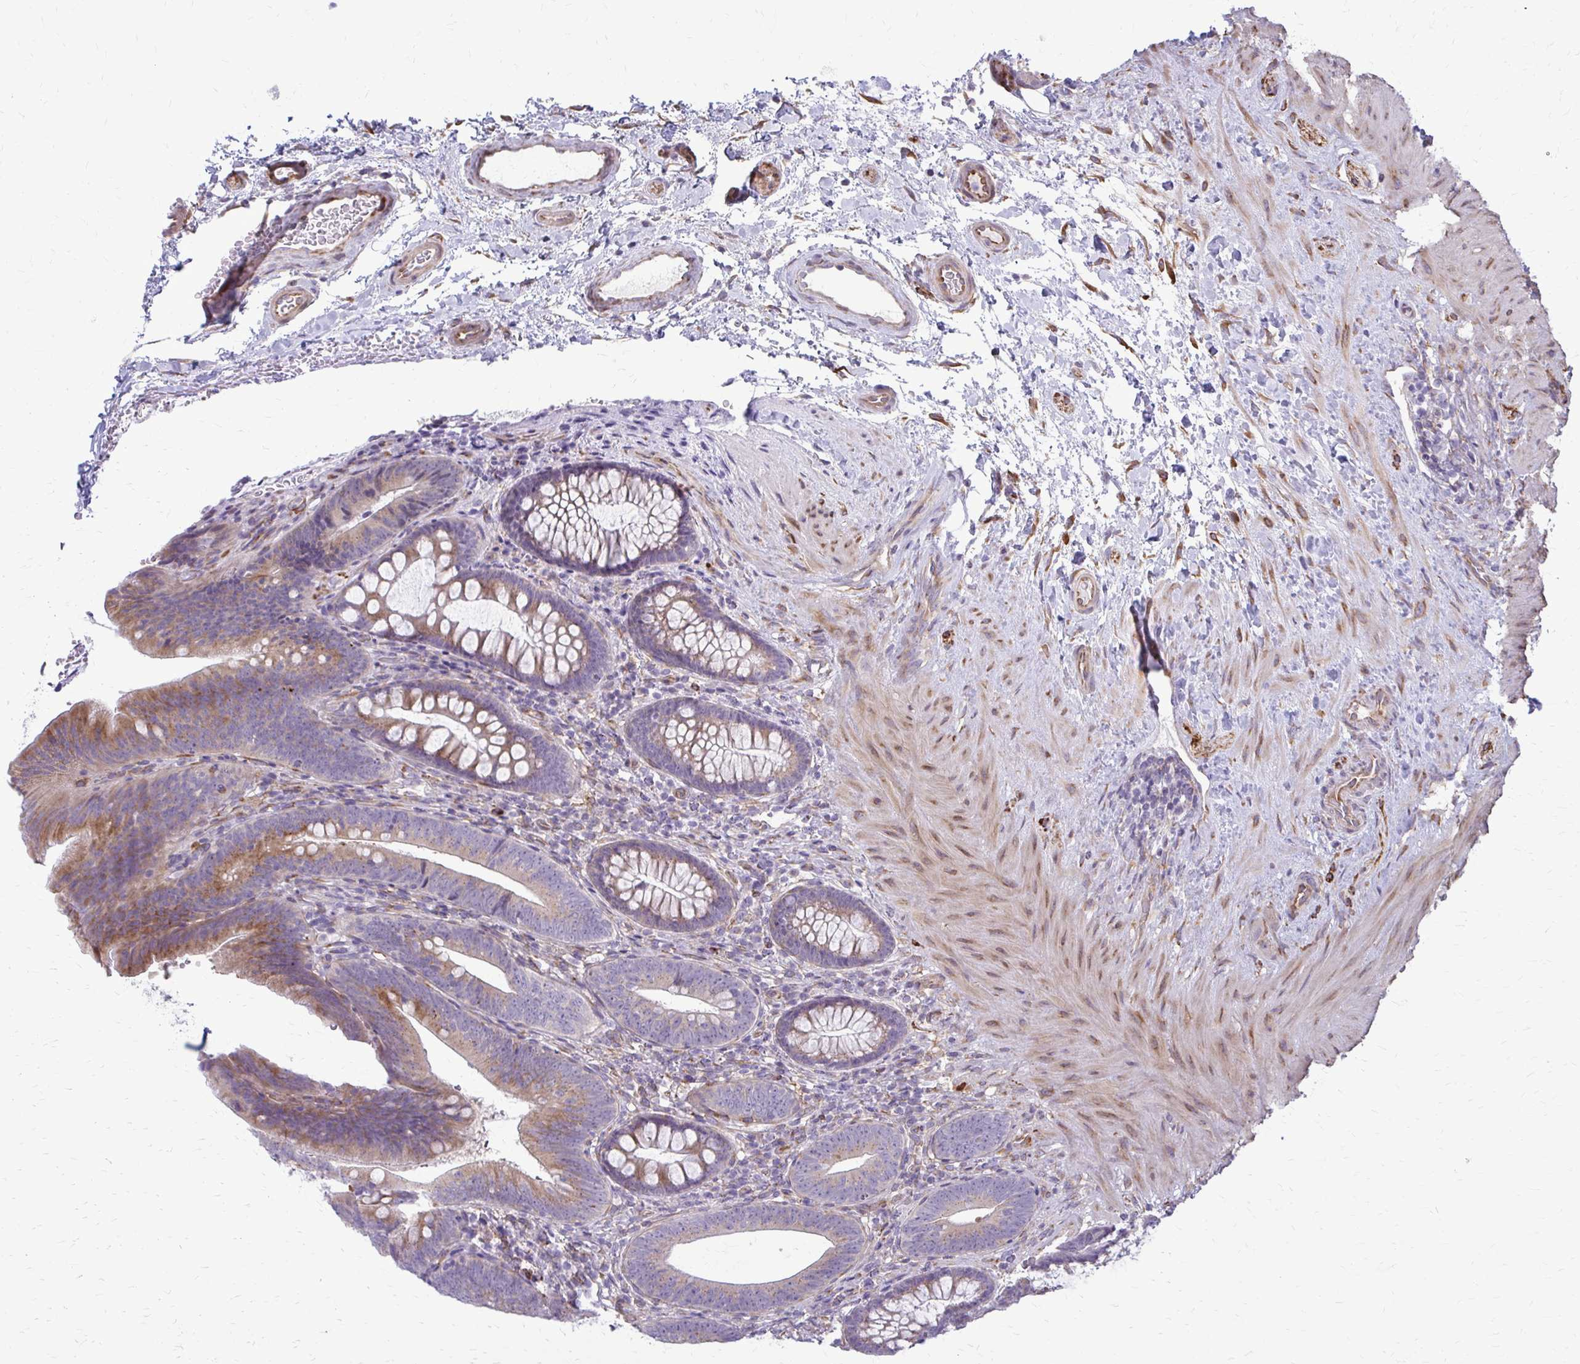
{"staining": {"intensity": "moderate", "quantity": "25%-75%", "location": "cytoplasmic/membranous"}, "tissue": "colon", "cell_type": "Endothelial cells", "image_type": "normal", "snomed": [{"axis": "morphology", "description": "Normal tissue, NOS"}, {"axis": "morphology", "description": "Adenoma, NOS"}, {"axis": "topography", "description": "Soft tissue"}, {"axis": "topography", "description": "Colon"}], "caption": "Human colon stained for a protein (brown) reveals moderate cytoplasmic/membranous positive staining in approximately 25%-75% of endothelial cells.", "gene": "DEPP1", "patient": {"sex": "male", "age": 47}}